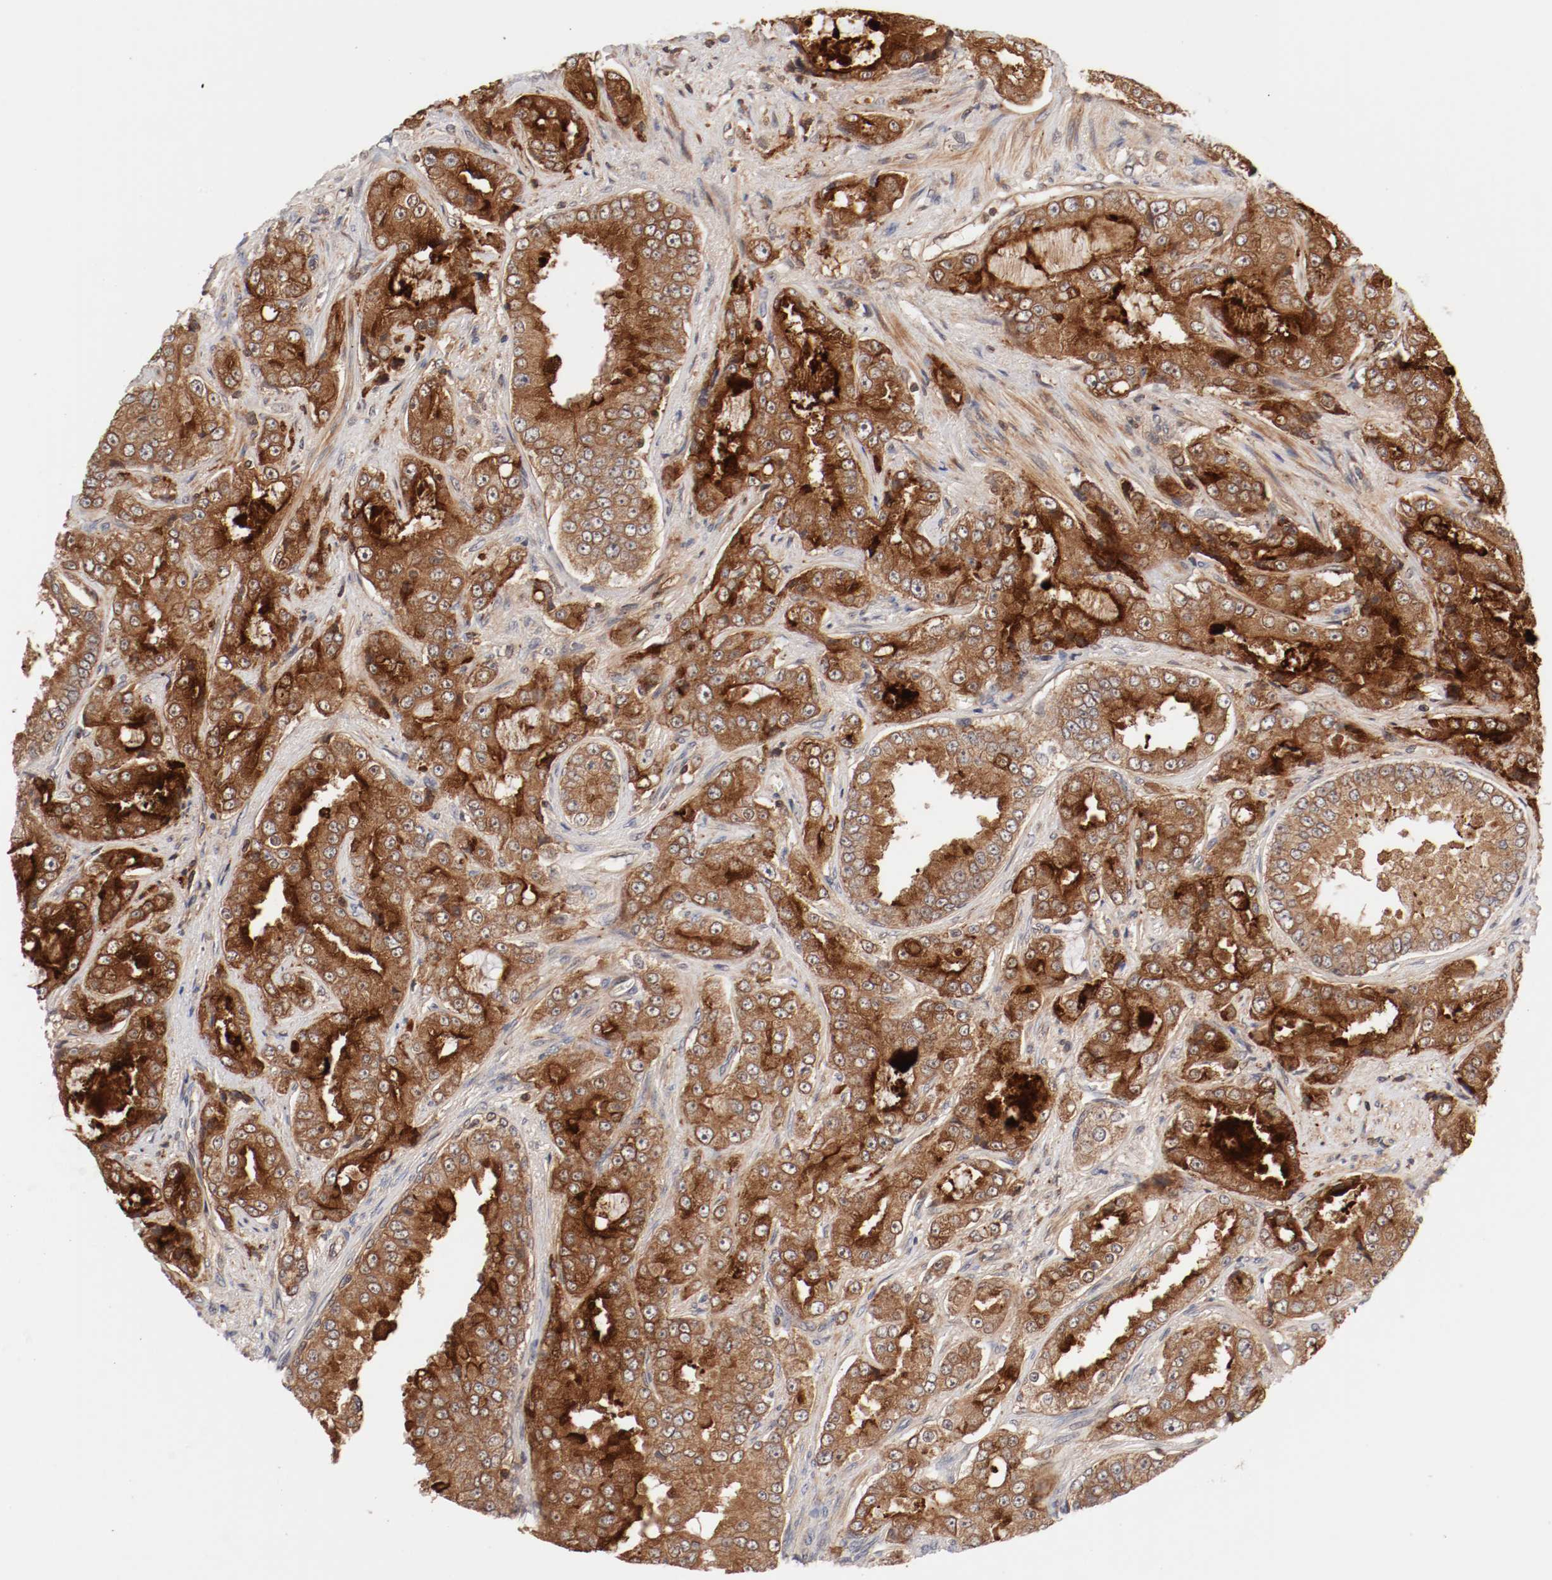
{"staining": {"intensity": "strong", "quantity": ">75%", "location": "cytoplasmic/membranous"}, "tissue": "prostate cancer", "cell_type": "Tumor cells", "image_type": "cancer", "snomed": [{"axis": "morphology", "description": "Adenocarcinoma, High grade"}, {"axis": "topography", "description": "Prostate"}], "caption": "High-magnification brightfield microscopy of prostate cancer stained with DAB (brown) and counterstained with hematoxylin (blue). tumor cells exhibit strong cytoplasmic/membranous staining is appreciated in about>75% of cells.", "gene": "GUF1", "patient": {"sex": "male", "age": 73}}